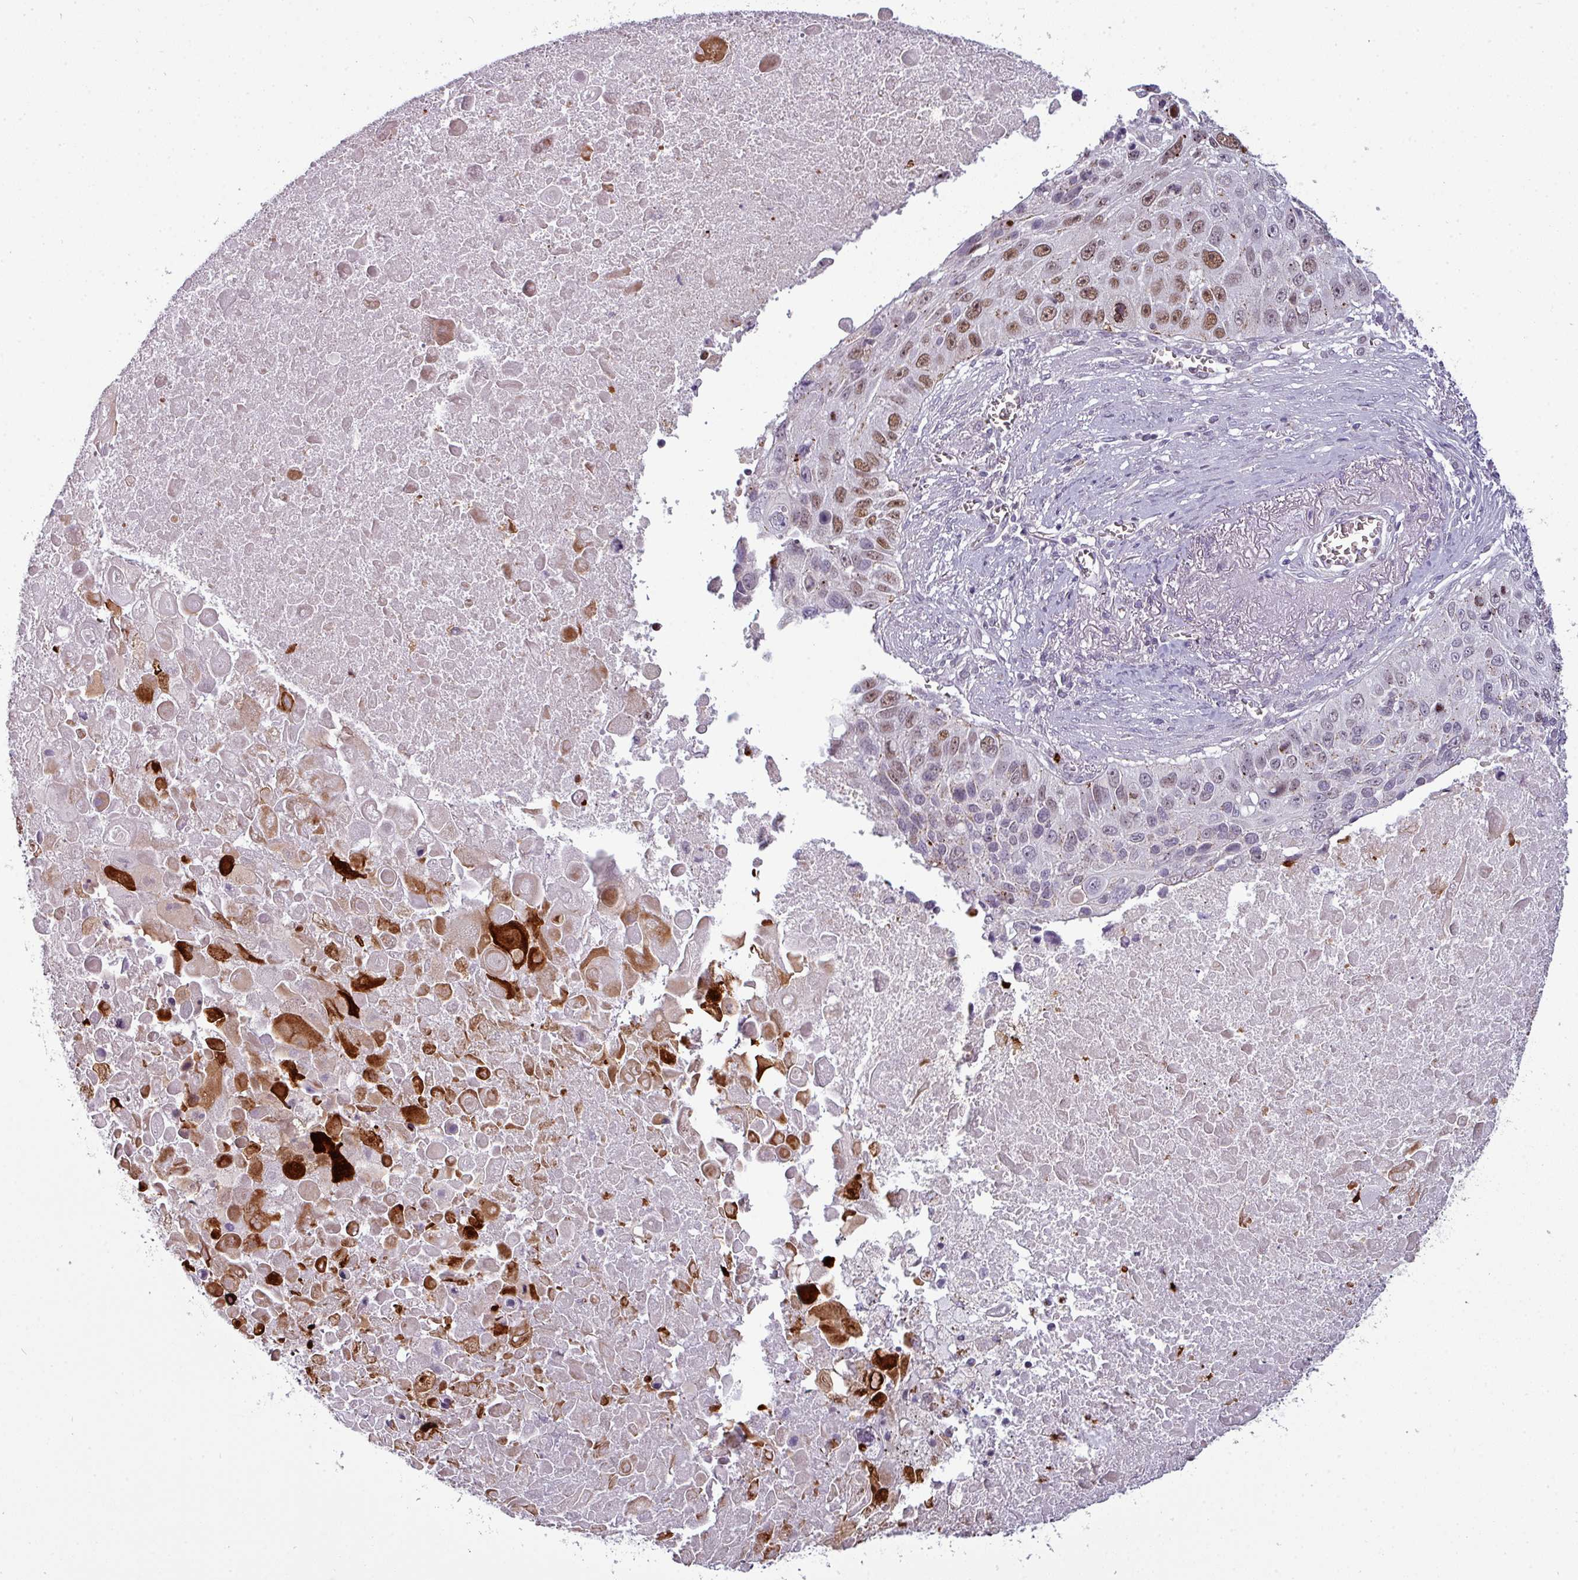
{"staining": {"intensity": "moderate", "quantity": "25%-75%", "location": "nuclear"}, "tissue": "lung cancer", "cell_type": "Tumor cells", "image_type": "cancer", "snomed": [{"axis": "morphology", "description": "Squamous cell carcinoma, NOS"}, {"axis": "topography", "description": "Lung"}], "caption": "Lung cancer stained with a protein marker shows moderate staining in tumor cells.", "gene": "TMEFF1", "patient": {"sex": "male", "age": 66}}